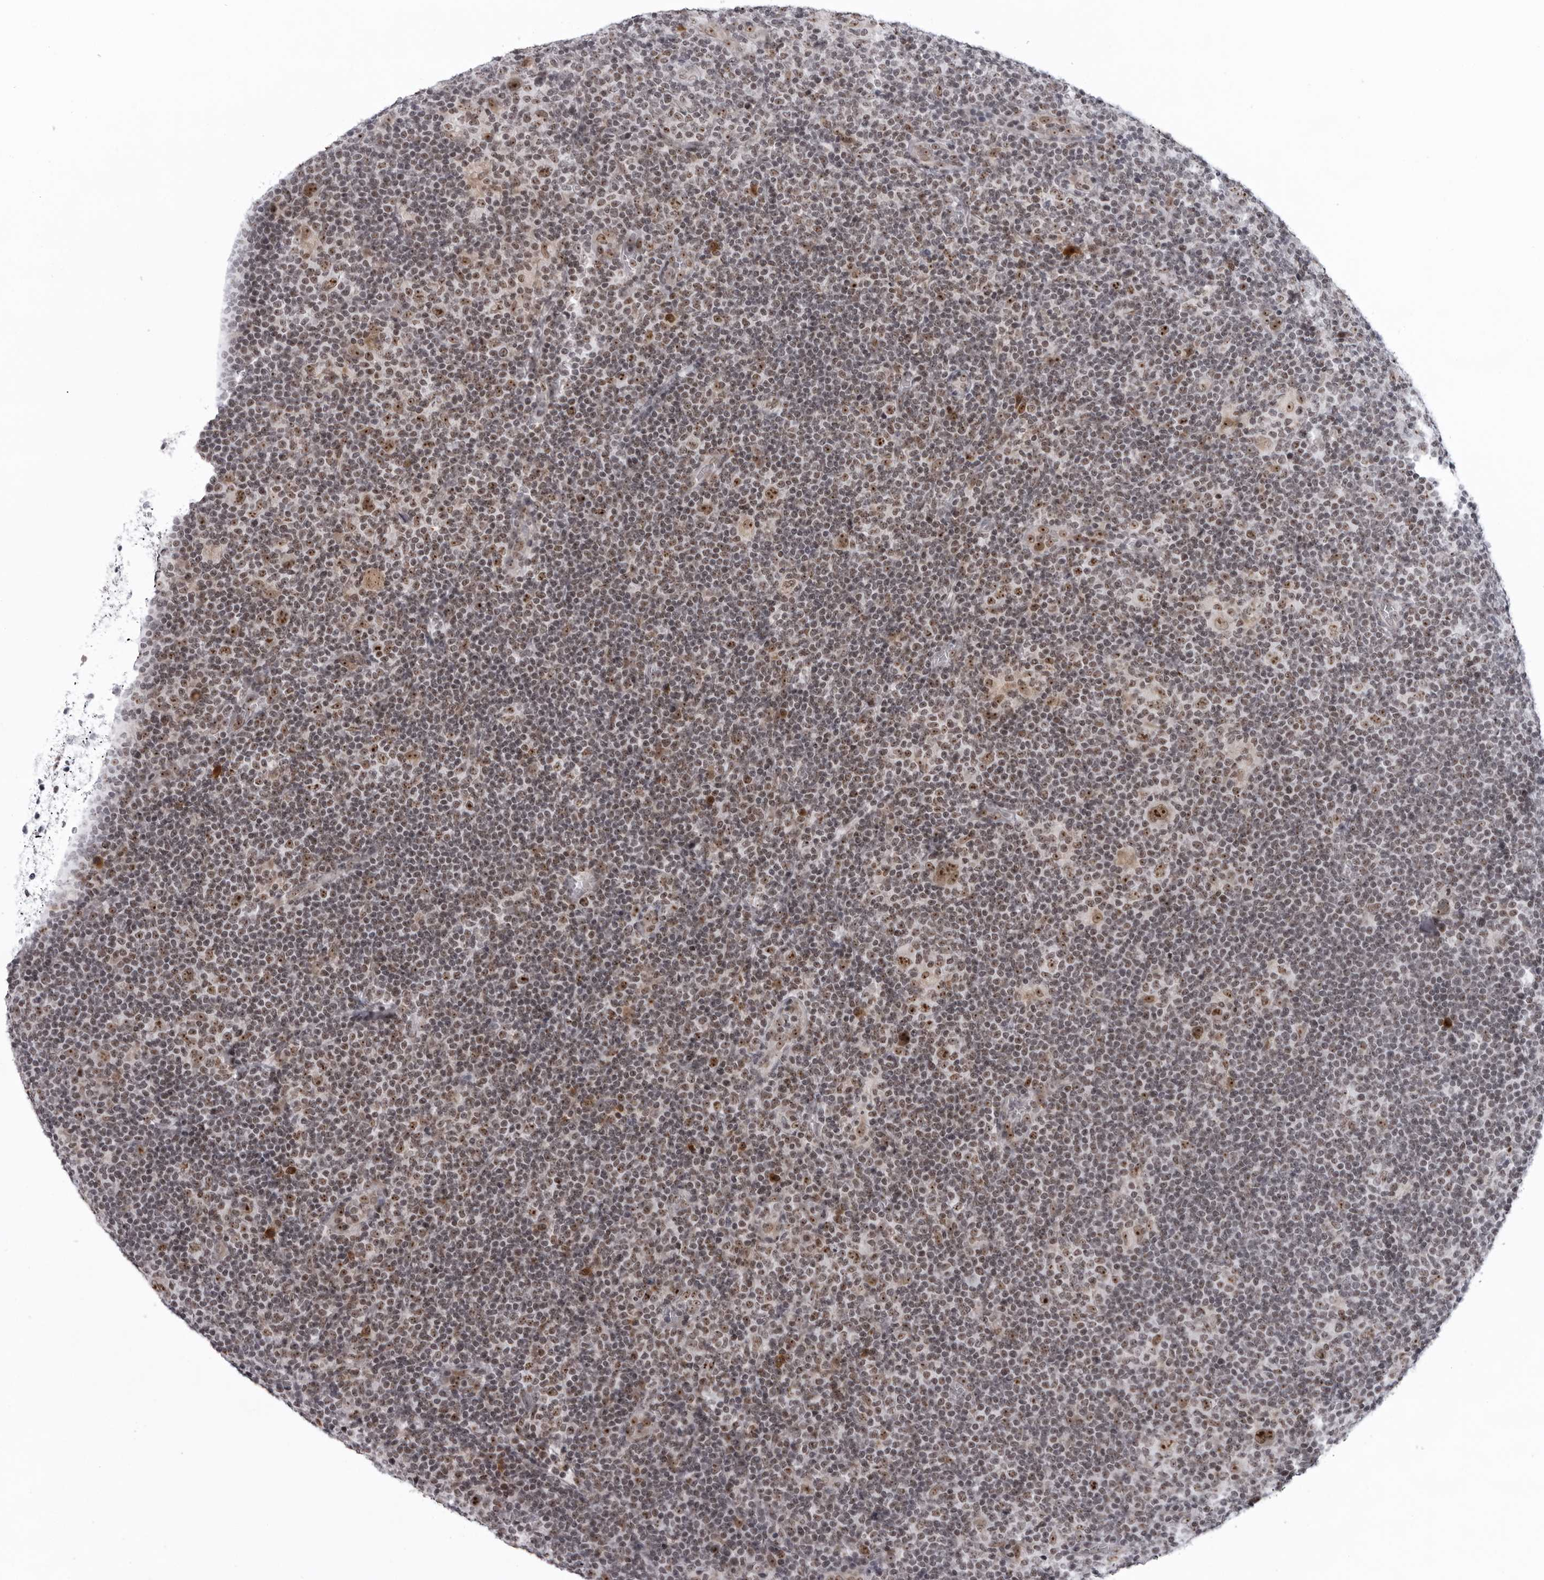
{"staining": {"intensity": "strong", "quantity": ">75%", "location": "nuclear"}, "tissue": "lymphoma", "cell_type": "Tumor cells", "image_type": "cancer", "snomed": [{"axis": "morphology", "description": "Hodgkin's disease, NOS"}, {"axis": "topography", "description": "Lymph node"}], "caption": "The micrograph exhibits immunohistochemical staining of lymphoma. There is strong nuclear staining is present in approximately >75% of tumor cells. (Brightfield microscopy of DAB IHC at high magnification).", "gene": "EXOSC10", "patient": {"sex": "female", "age": 57}}